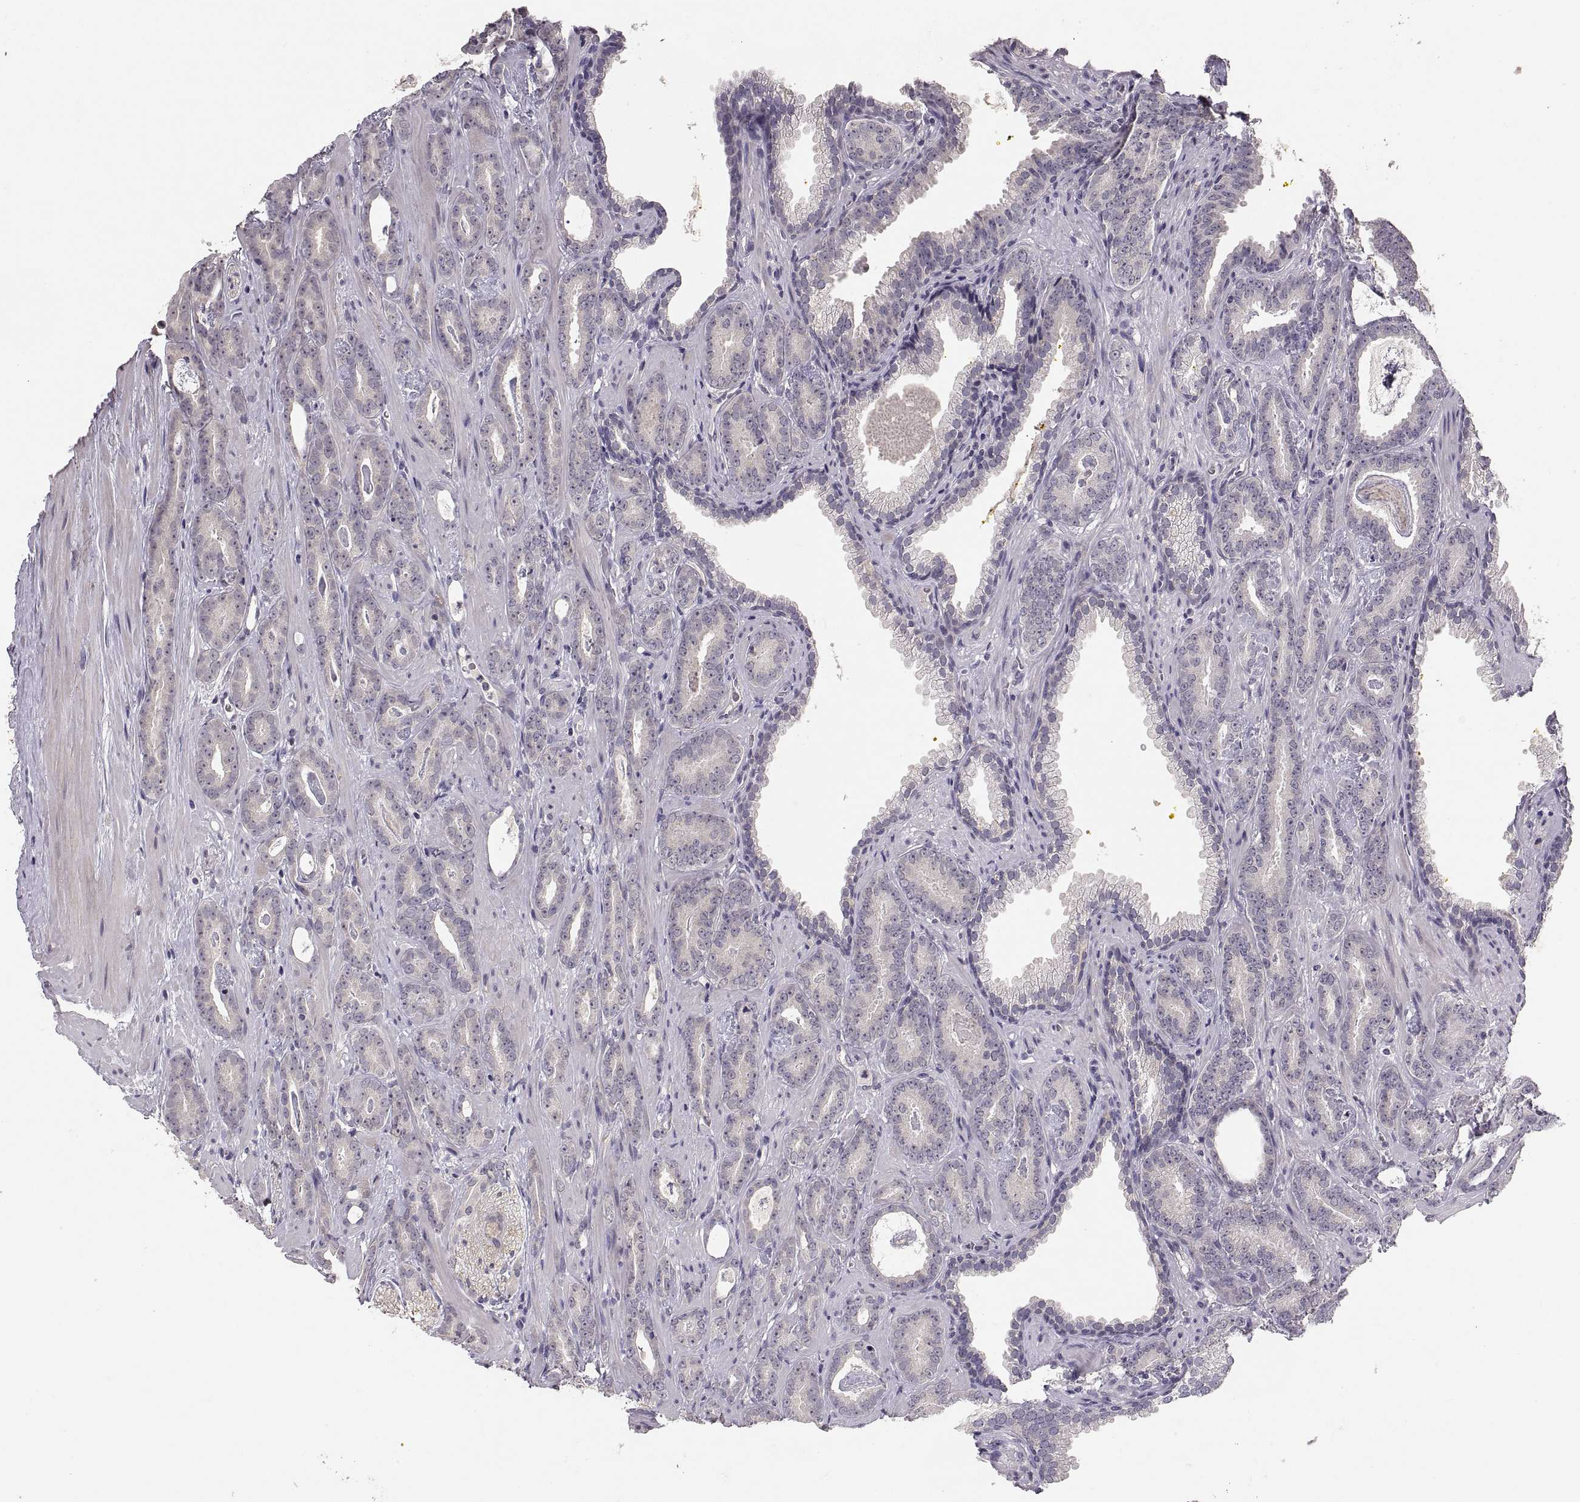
{"staining": {"intensity": "negative", "quantity": "none", "location": "none"}, "tissue": "prostate cancer", "cell_type": "Tumor cells", "image_type": "cancer", "snomed": [{"axis": "morphology", "description": "Adenocarcinoma, Medium grade"}, {"axis": "topography", "description": "Prostate and seminal vesicle, NOS"}, {"axis": "topography", "description": "Prostate"}], "caption": "High power microscopy image of an immunohistochemistry (IHC) micrograph of prostate medium-grade adenocarcinoma, revealing no significant positivity in tumor cells. Brightfield microscopy of immunohistochemistry (IHC) stained with DAB (3,3'-diaminobenzidine) (brown) and hematoxylin (blue), captured at high magnification.", "gene": "CDH2", "patient": {"sex": "male", "age": 54}}